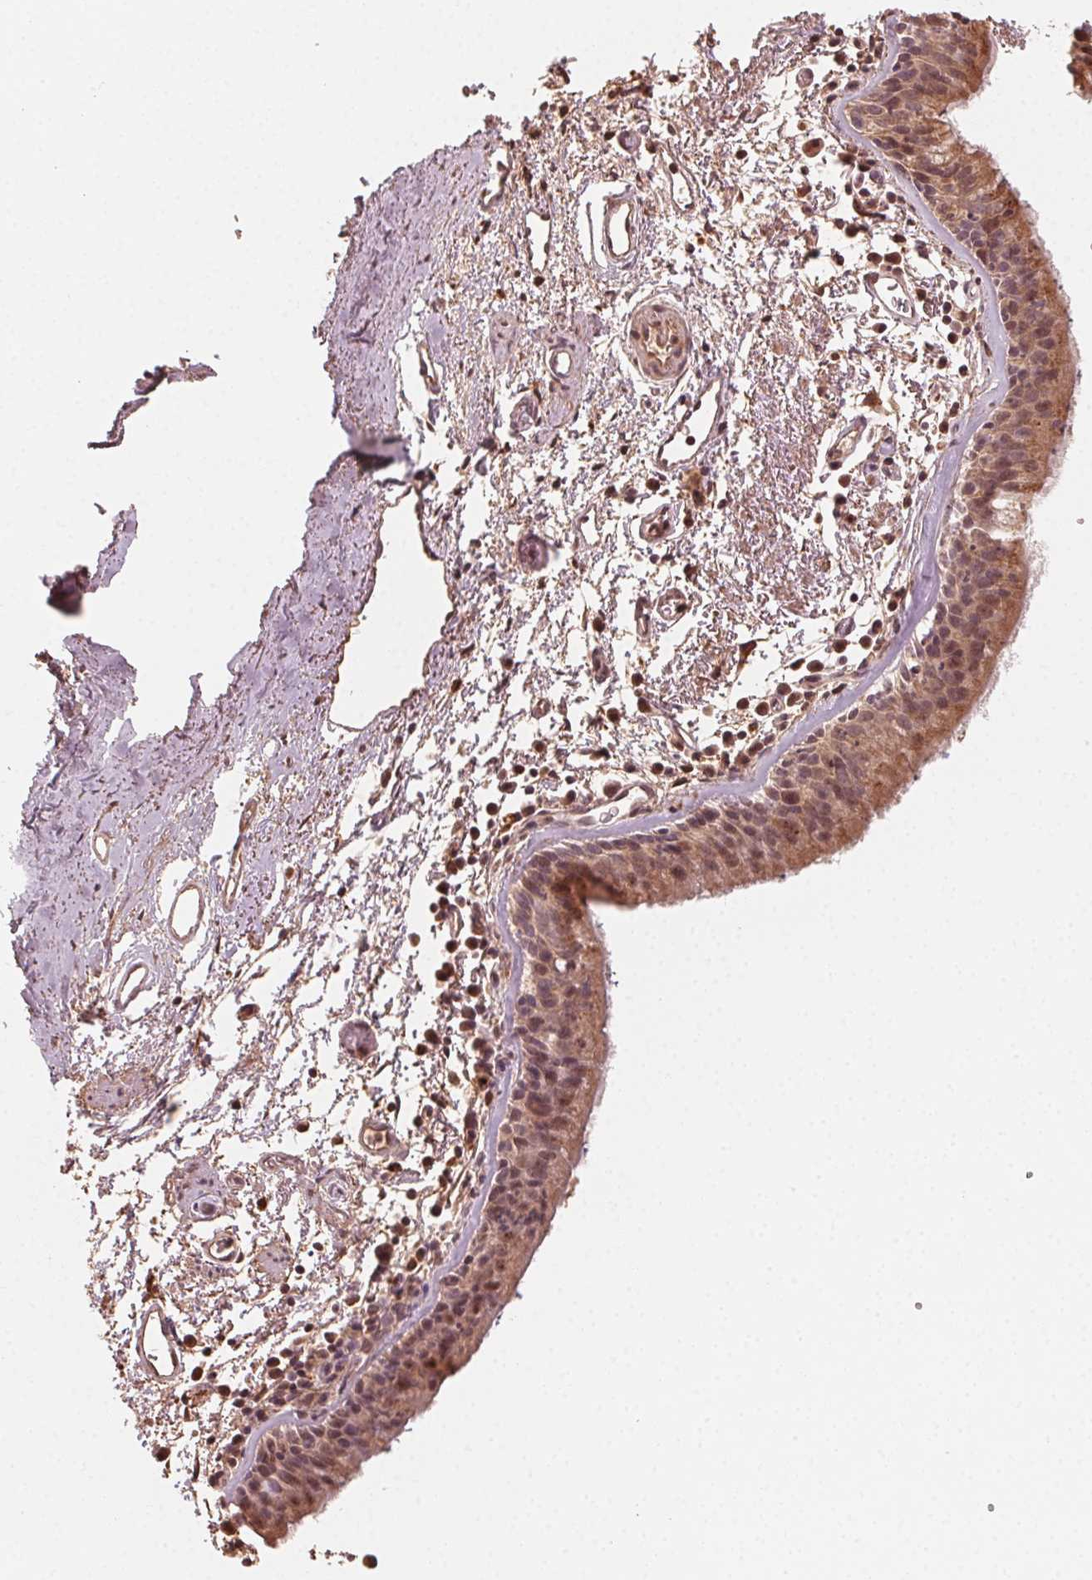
{"staining": {"intensity": "moderate", "quantity": ">75%", "location": "cytoplasmic/membranous"}, "tissue": "bronchus", "cell_type": "Respiratory epithelial cells", "image_type": "normal", "snomed": [{"axis": "morphology", "description": "Normal tissue, NOS"}, {"axis": "morphology", "description": "Adenocarcinoma, NOS"}, {"axis": "topography", "description": "Bronchus"}], "caption": "Moderate cytoplasmic/membranous protein positivity is present in approximately >75% of respiratory epithelial cells in bronchus.", "gene": "WBP2", "patient": {"sex": "male", "age": 68}}